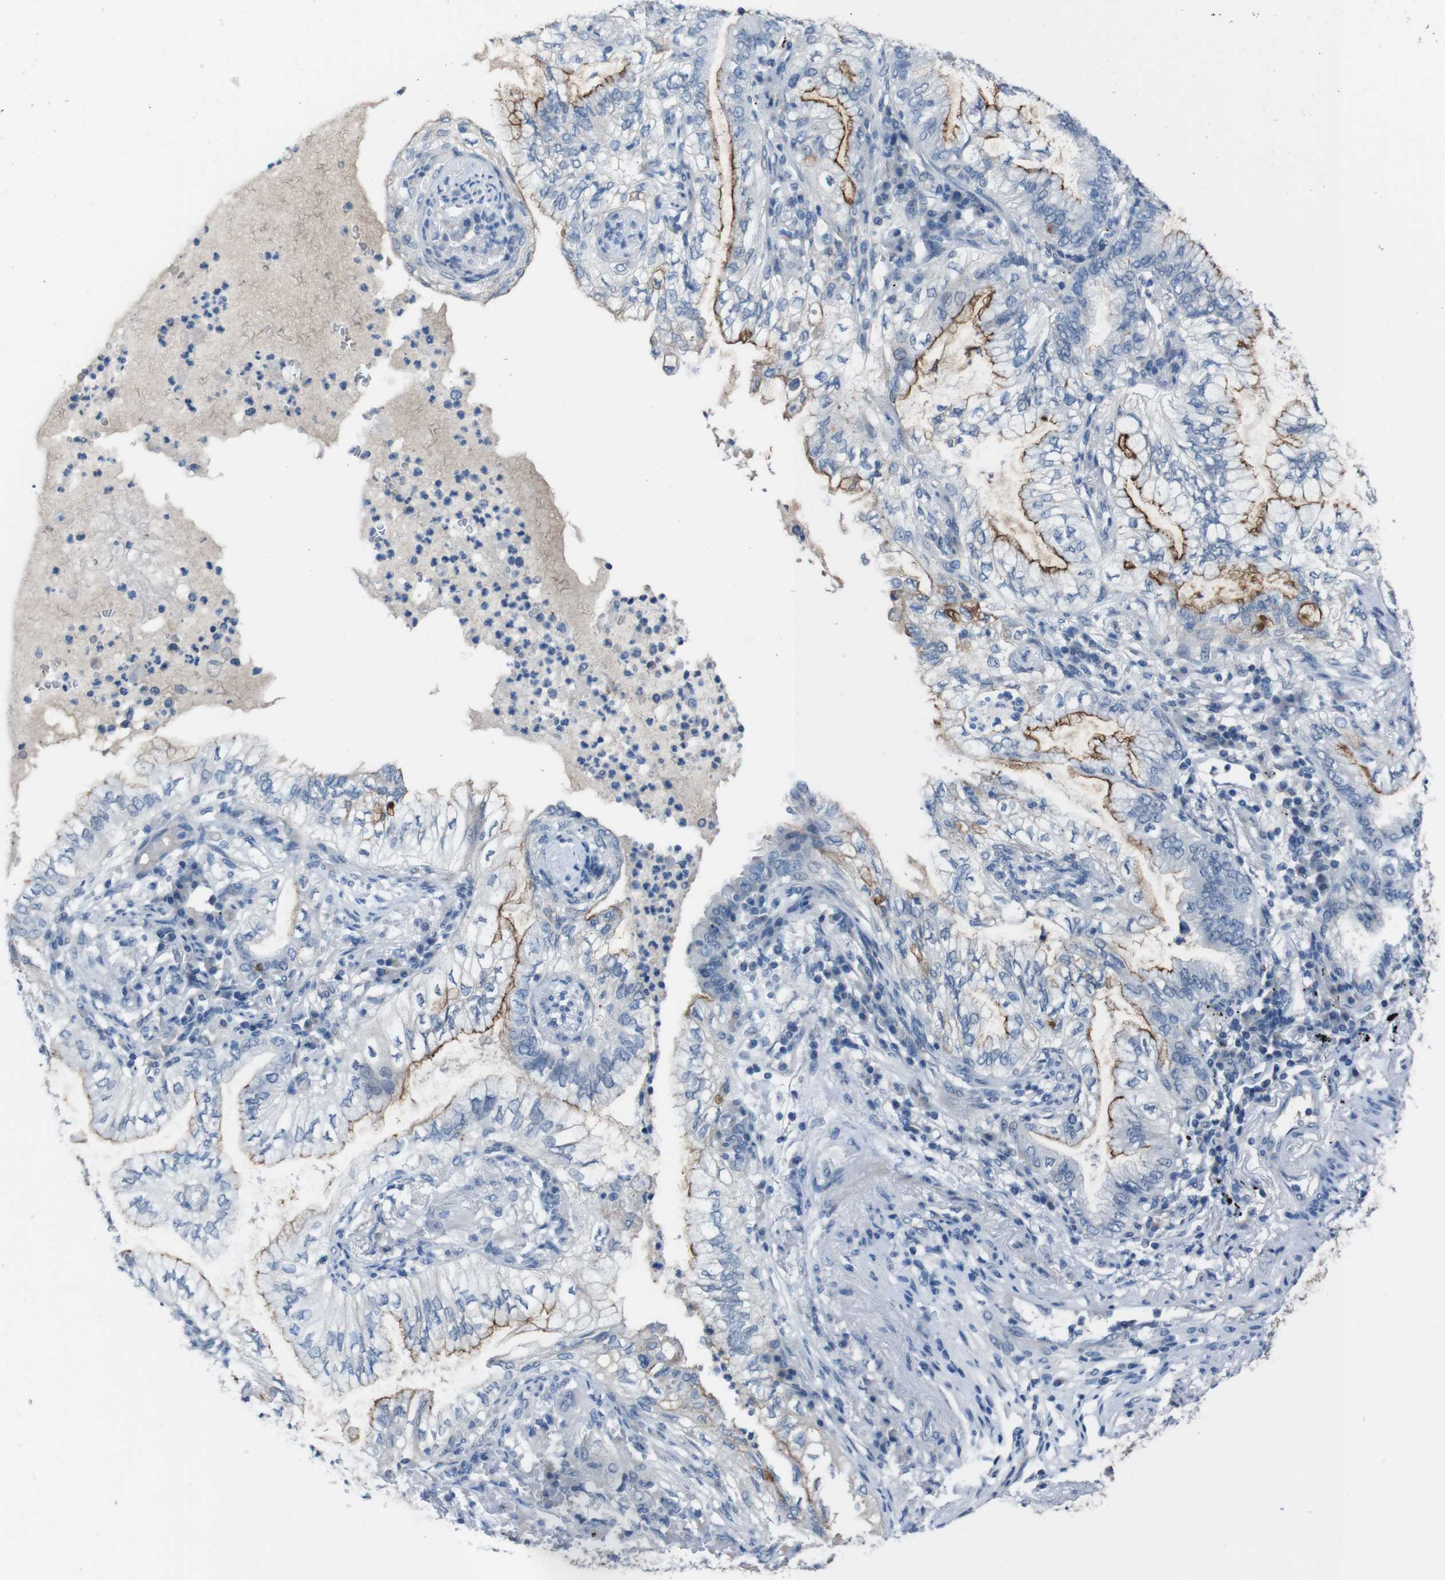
{"staining": {"intensity": "strong", "quantity": "25%-75%", "location": "cytoplasmic/membranous"}, "tissue": "lung cancer", "cell_type": "Tumor cells", "image_type": "cancer", "snomed": [{"axis": "morphology", "description": "Normal tissue, NOS"}, {"axis": "morphology", "description": "Adenocarcinoma, NOS"}, {"axis": "topography", "description": "Bronchus"}, {"axis": "topography", "description": "Lung"}], "caption": "This photomicrograph shows immunohistochemistry (IHC) staining of lung cancer (adenocarcinoma), with high strong cytoplasmic/membranous positivity in about 25%-75% of tumor cells.", "gene": "CDHR2", "patient": {"sex": "female", "age": 70}}